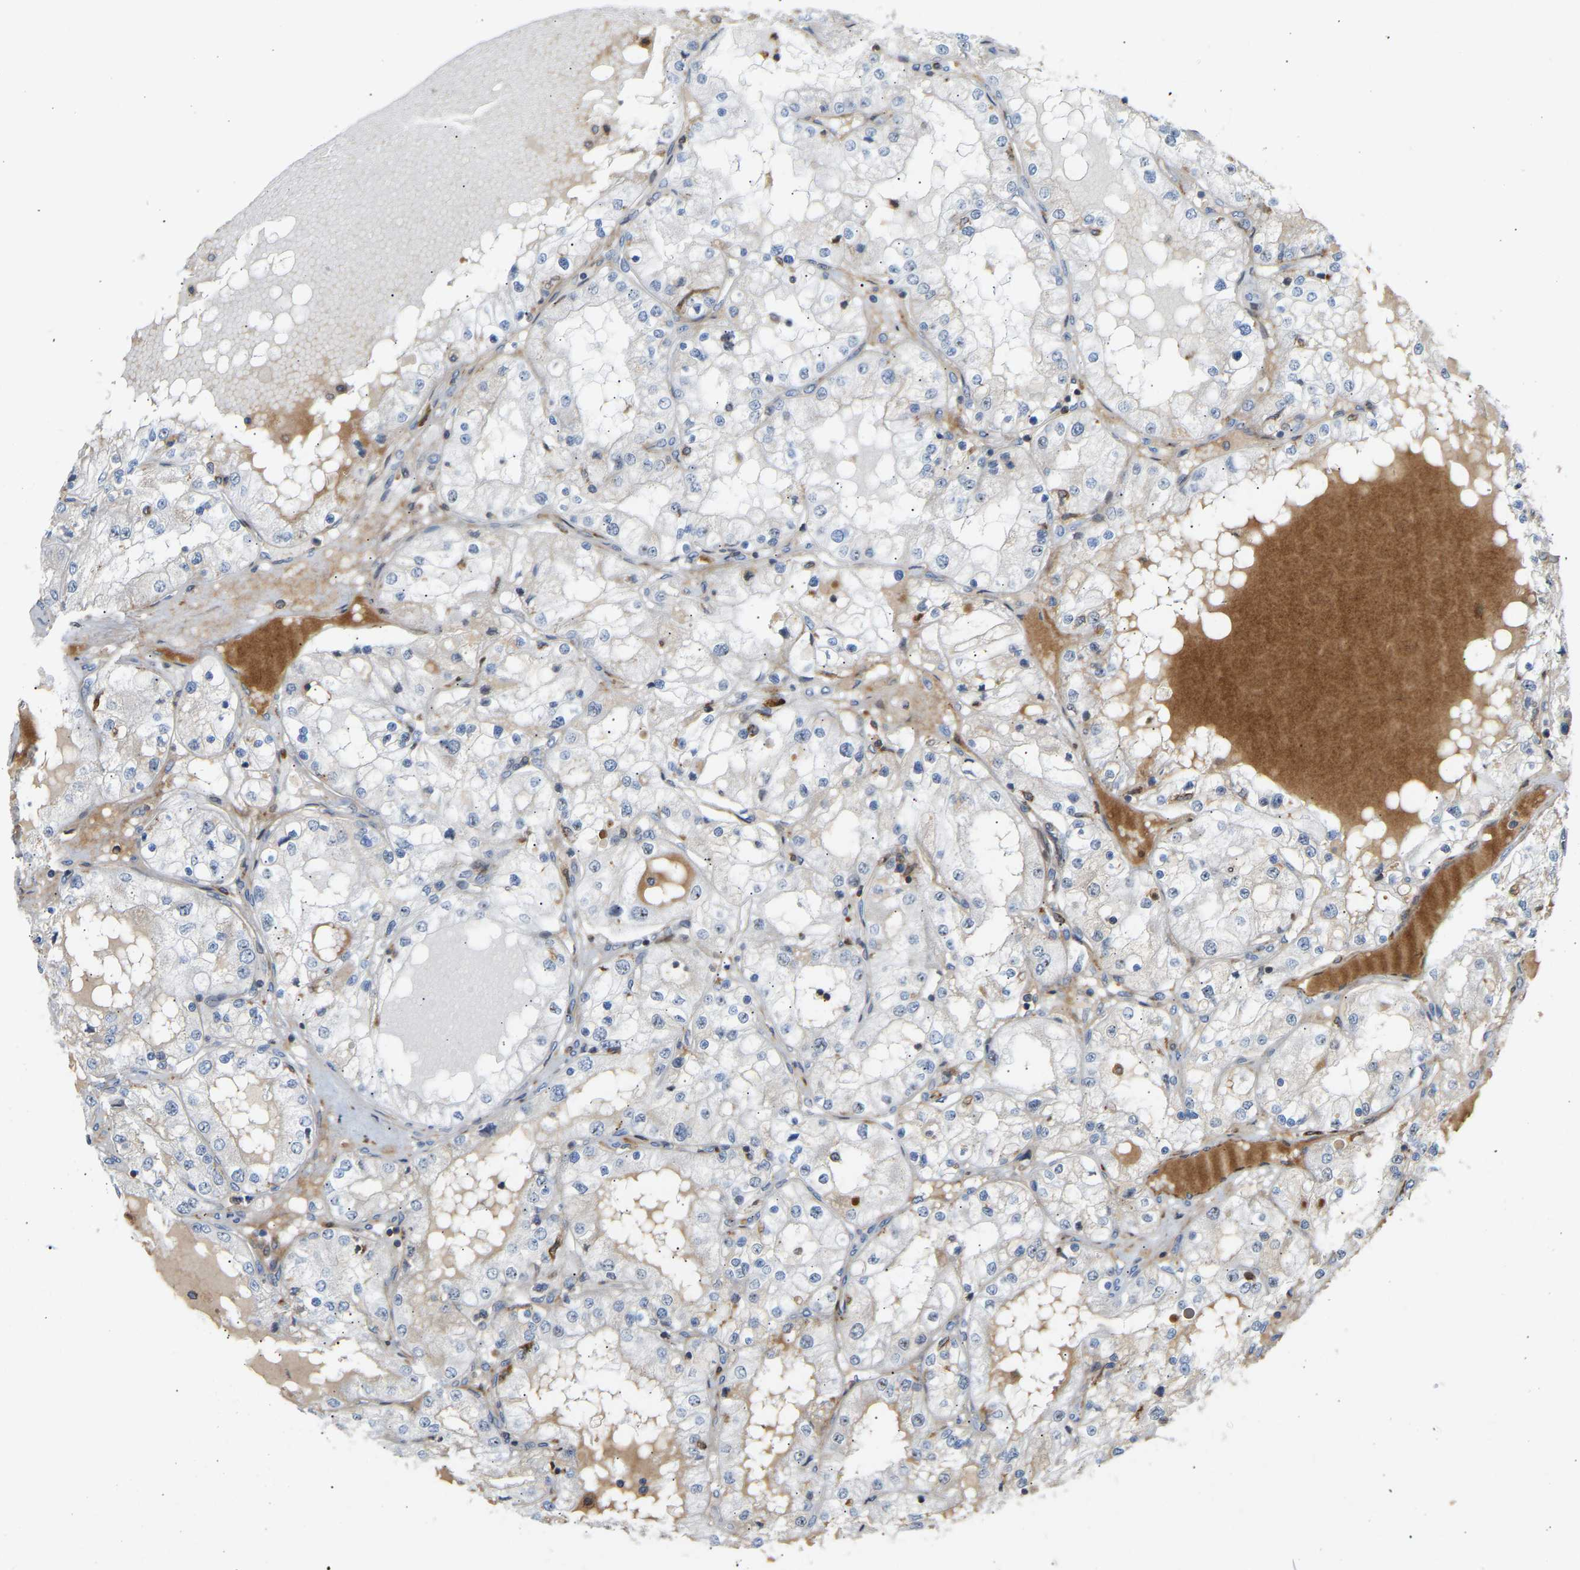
{"staining": {"intensity": "negative", "quantity": "none", "location": "none"}, "tissue": "renal cancer", "cell_type": "Tumor cells", "image_type": "cancer", "snomed": [{"axis": "morphology", "description": "Adenocarcinoma, NOS"}, {"axis": "topography", "description": "Kidney"}], "caption": "Adenocarcinoma (renal) was stained to show a protein in brown. There is no significant expression in tumor cells.", "gene": "PLCG2", "patient": {"sex": "male", "age": 68}}